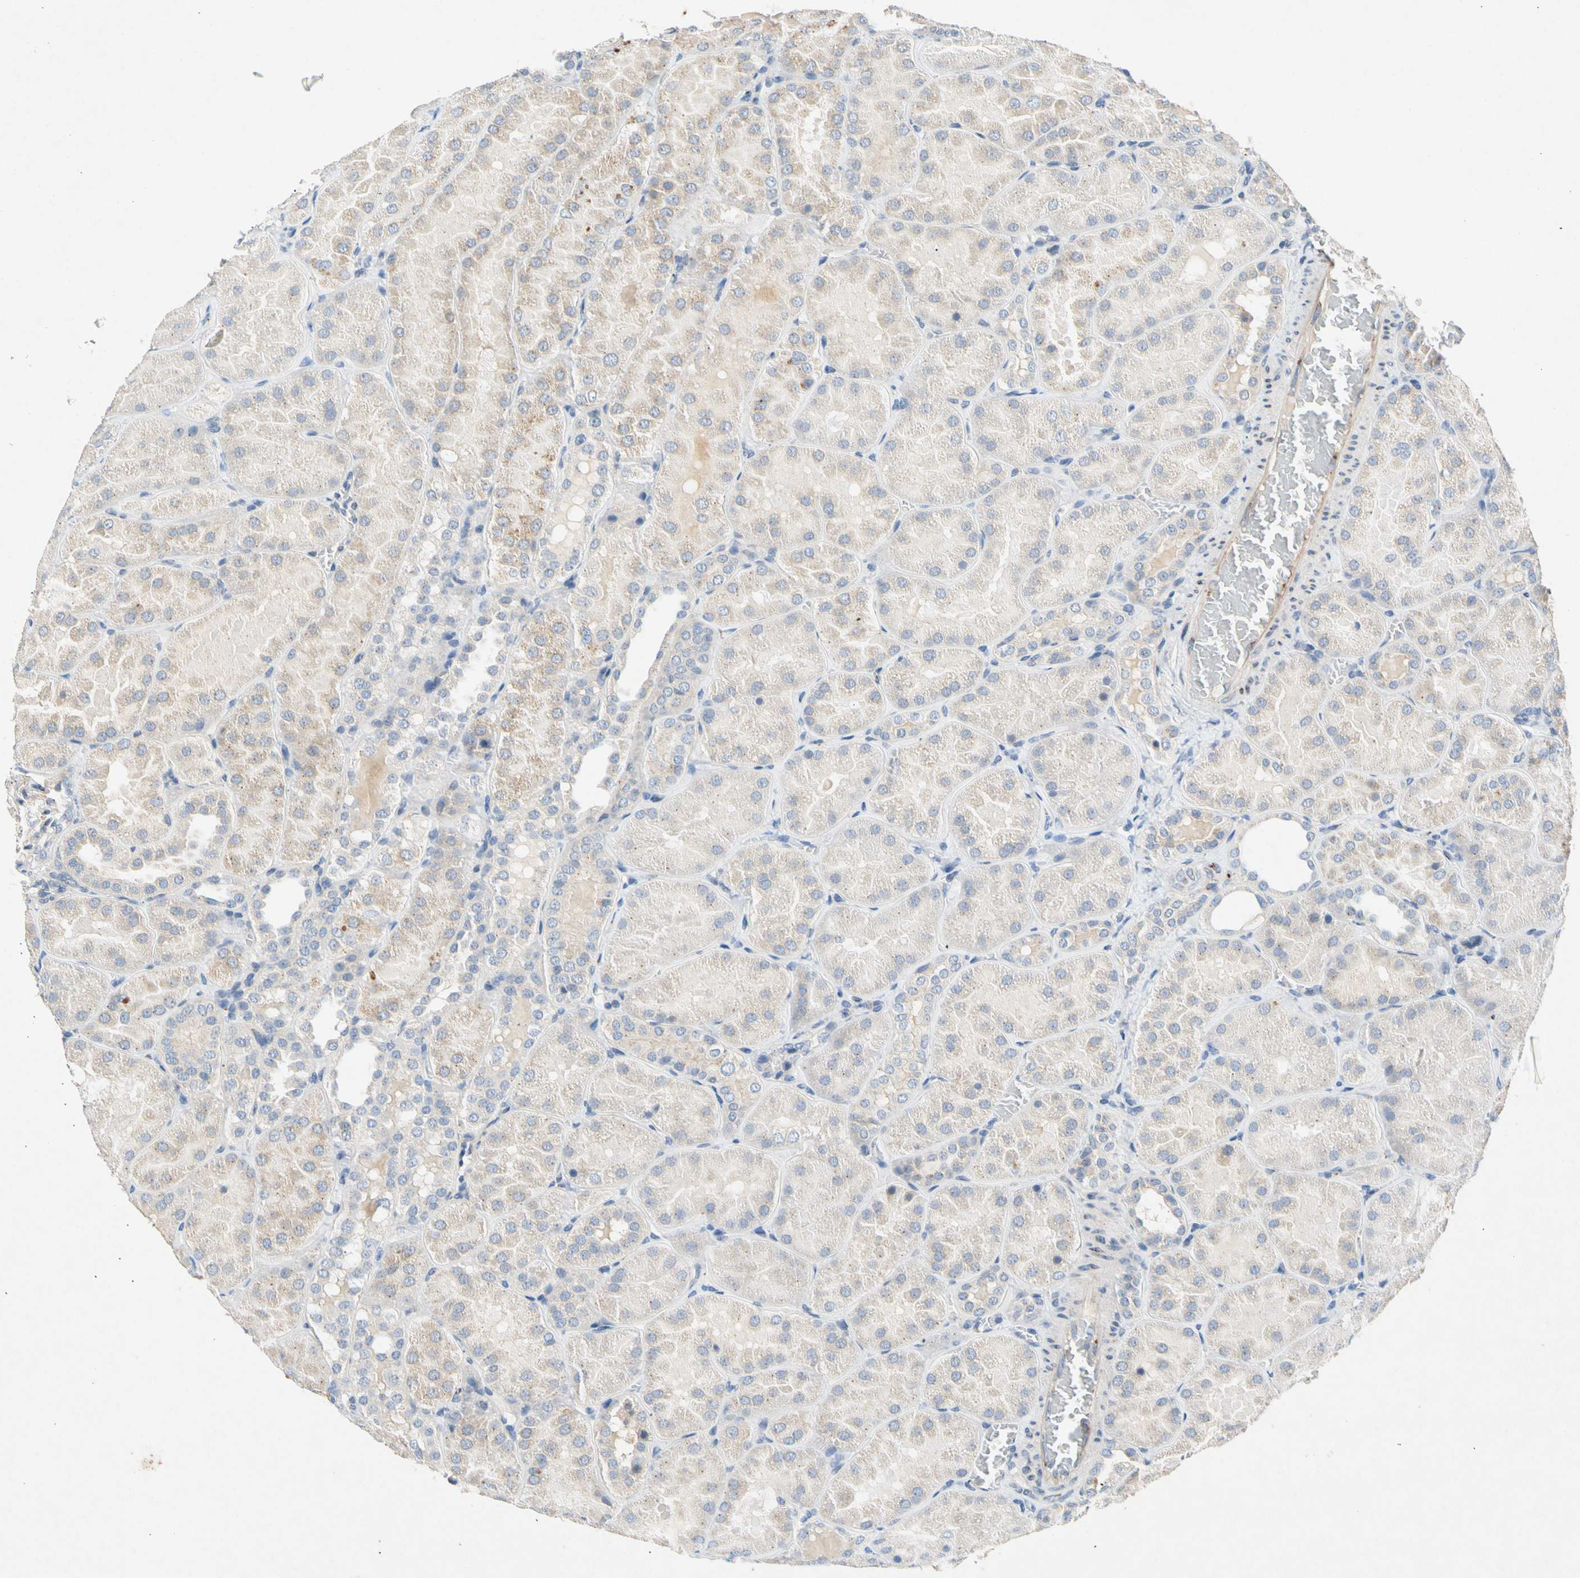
{"staining": {"intensity": "negative", "quantity": "none", "location": "none"}, "tissue": "kidney", "cell_type": "Cells in glomeruli", "image_type": "normal", "snomed": [{"axis": "morphology", "description": "Normal tissue, NOS"}, {"axis": "topography", "description": "Kidney"}], "caption": "Immunohistochemistry (IHC) of unremarkable kidney displays no positivity in cells in glomeruli. The staining was performed using DAB to visualize the protein expression in brown, while the nuclei were stained in blue with hematoxylin (Magnification: 20x).", "gene": "GASK1B", "patient": {"sex": "male", "age": 28}}